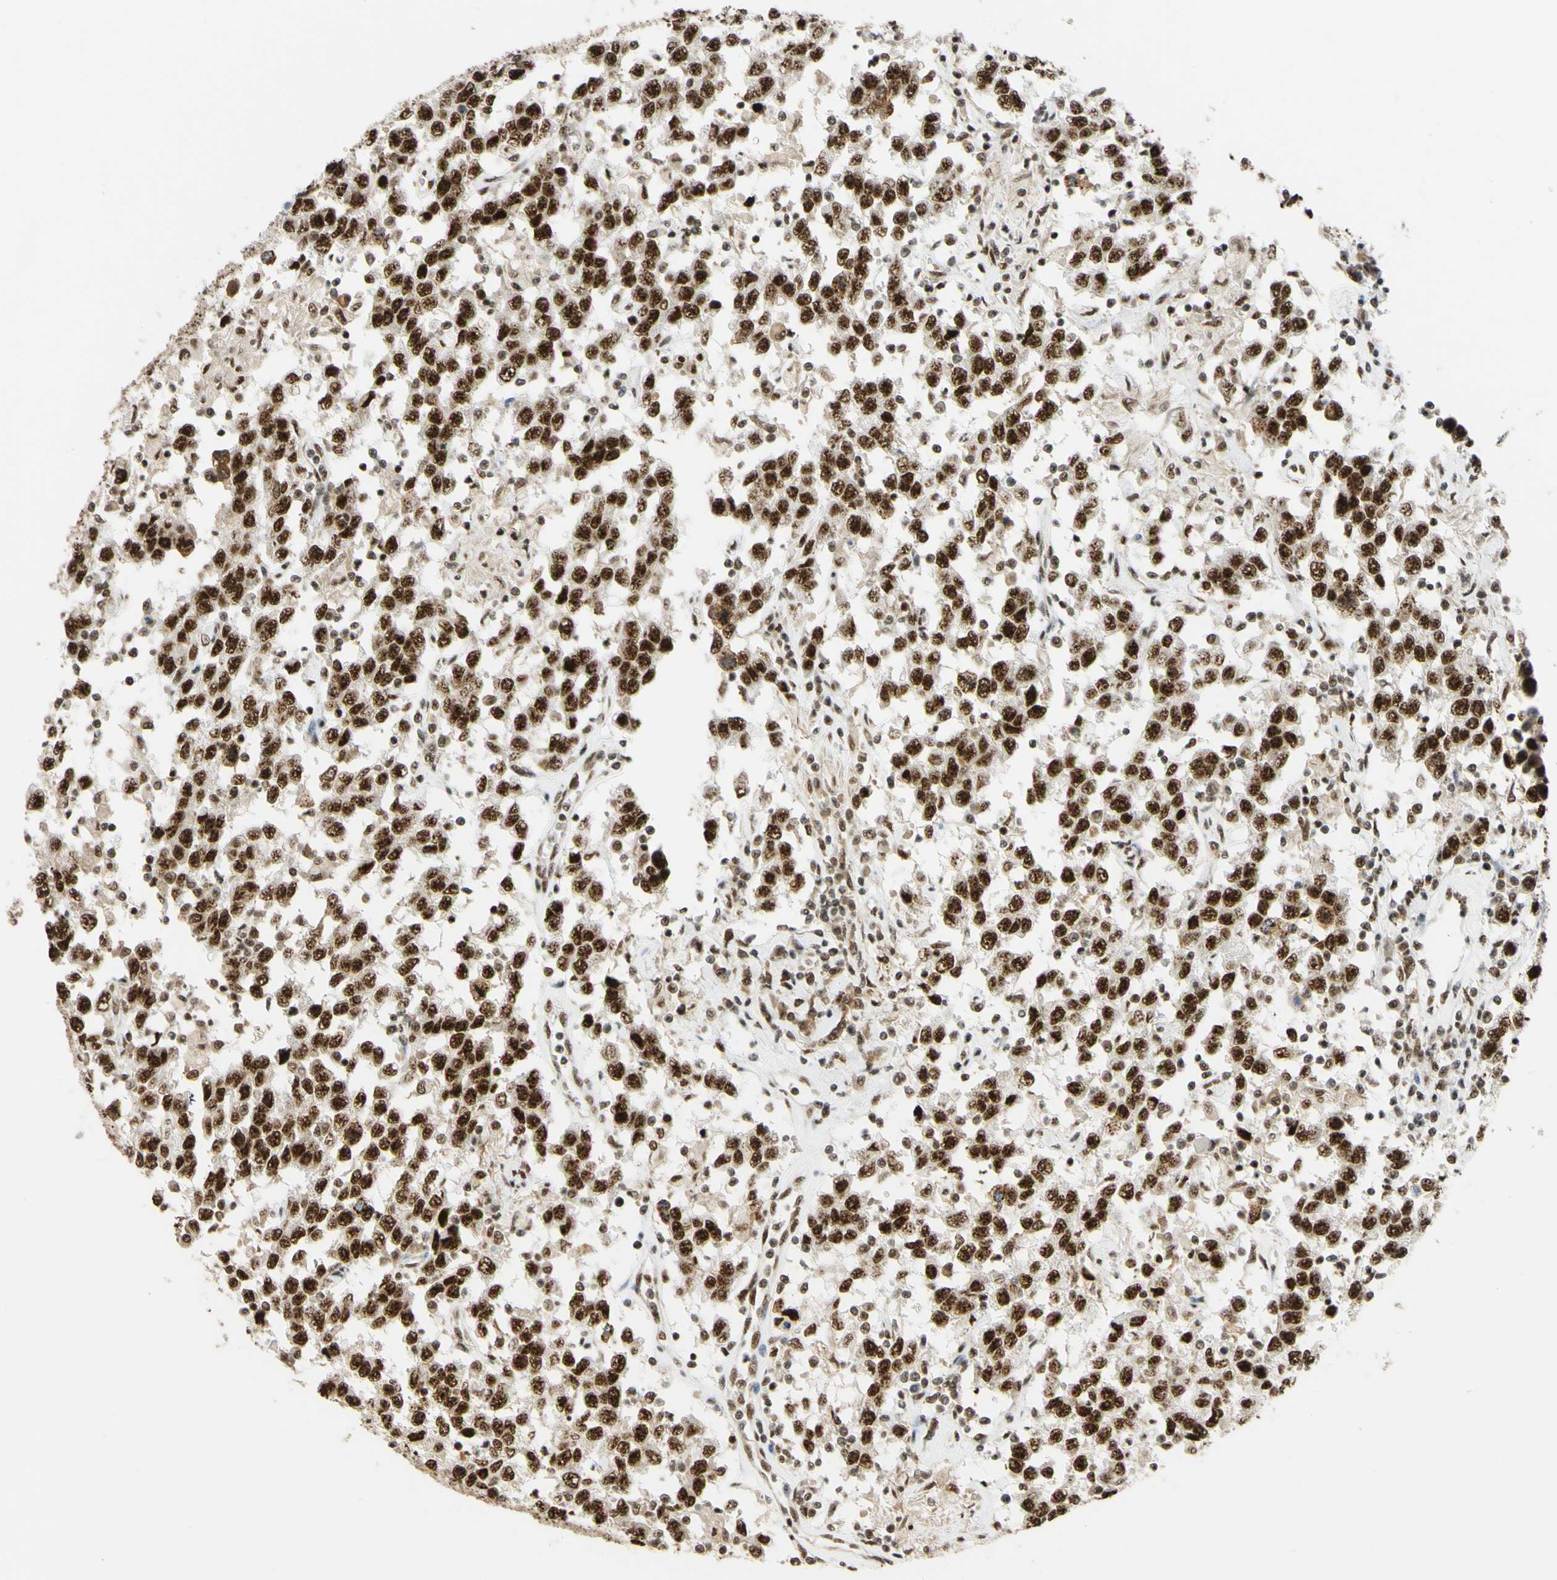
{"staining": {"intensity": "strong", "quantity": ">75%", "location": "nuclear"}, "tissue": "testis cancer", "cell_type": "Tumor cells", "image_type": "cancer", "snomed": [{"axis": "morphology", "description": "Seminoma, NOS"}, {"axis": "topography", "description": "Testis"}], "caption": "There is high levels of strong nuclear positivity in tumor cells of testis cancer (seminoma), as demonstrated by immunohistochemical staining (brown color).", "gene": "SAP18", "patient": {"sex": "male", "age": 41}}